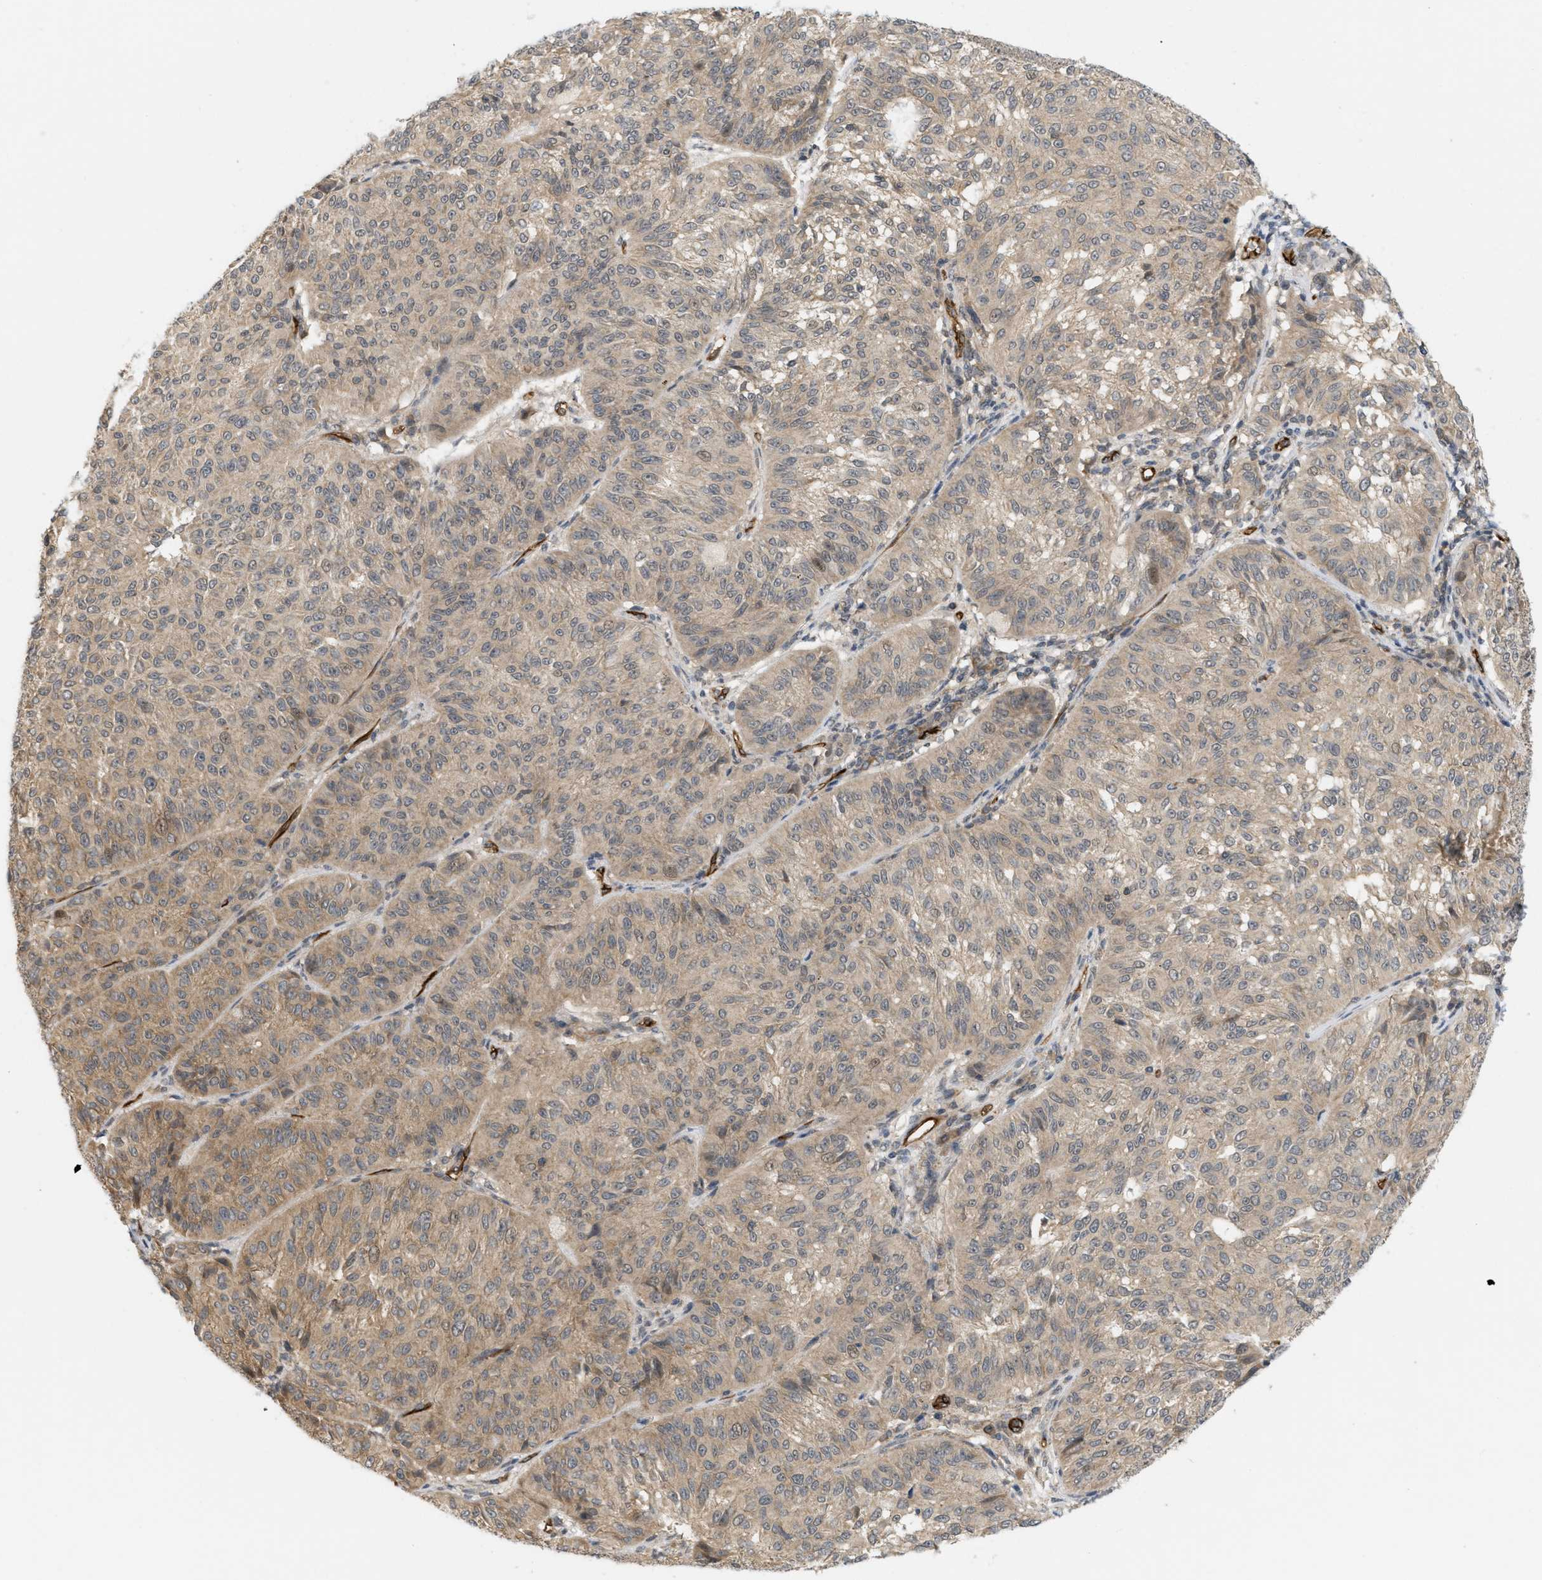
{"staining": {"intensity": "weak", "quantity": ">75%", "location": "cytoplasmic/membranous"}, "tissue": "melanoma", "cell_type": "Tumor cells", "image_type": "cancer", "snomed": [{"axis": "morphology", "description": "Malignant melanoma, NOS"}, {"axis": "topography", "description": "Skin"}], "caption": "Melanoma tissue reveals weak cytoplasmic/membranous staining in approximately >75% of tumor cells, visualized by immunohistochemistry.", "gene": "PALMD", "patient": {"sex": "female", "age": 72}}